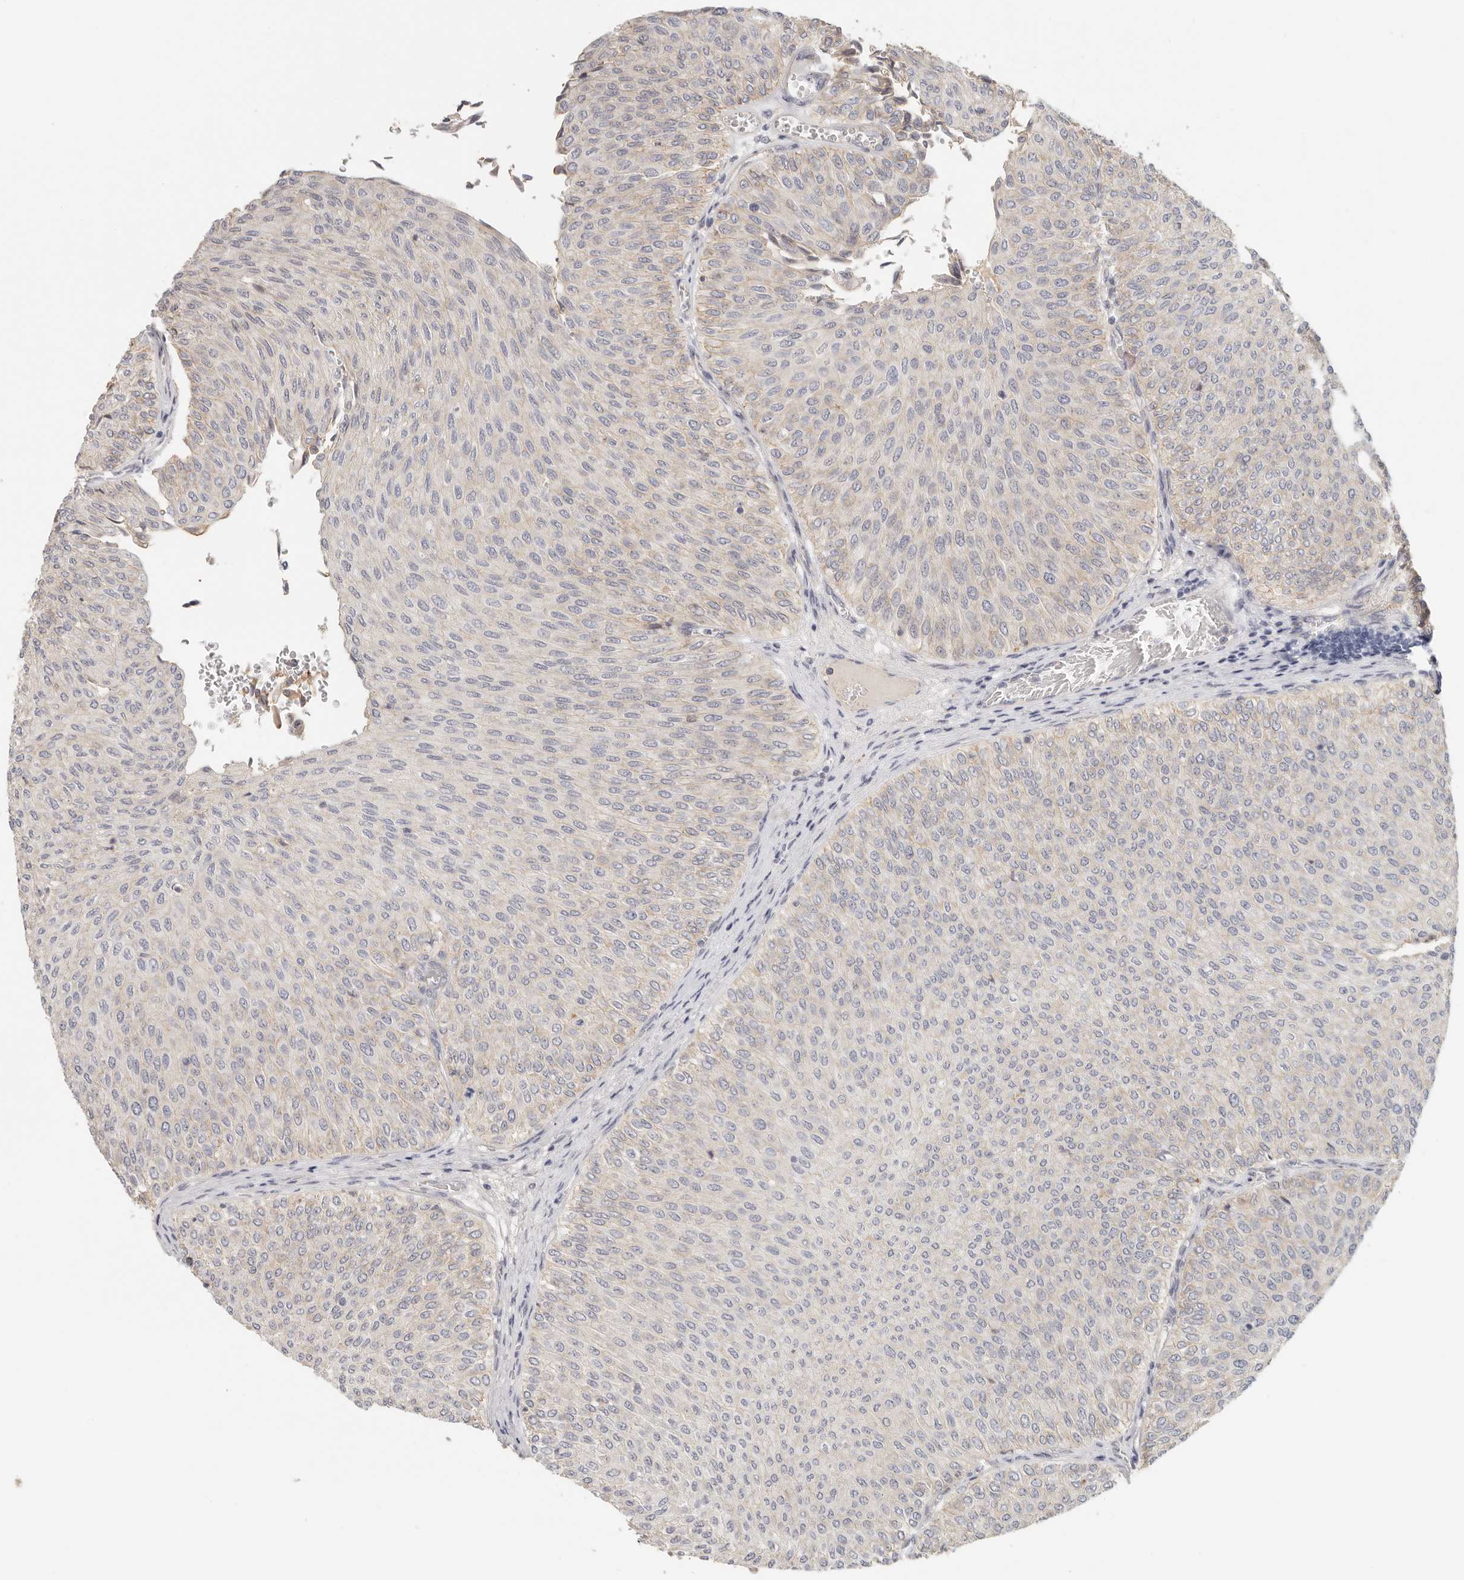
{"staining": {"intensity": "weak", "quantity": "<25%", "location": "cytoplasmic/membranous"}, "tissue": "urothelial cancer", "cell_type": "Tumor cells", "image_type": "cancer", "snomed": [{"axis": "morphology", "description": "Urothelial carcinoma, Low grade"}, {"axis": "topography", "description": "Urinary bladder"}], "caption": "Urothelial cancer stained for a protein using immunohistochemistry demonstrates no expression tumor cells.", "gene": "ANXA9", "patient": {"sex": "male", "age": 78}}